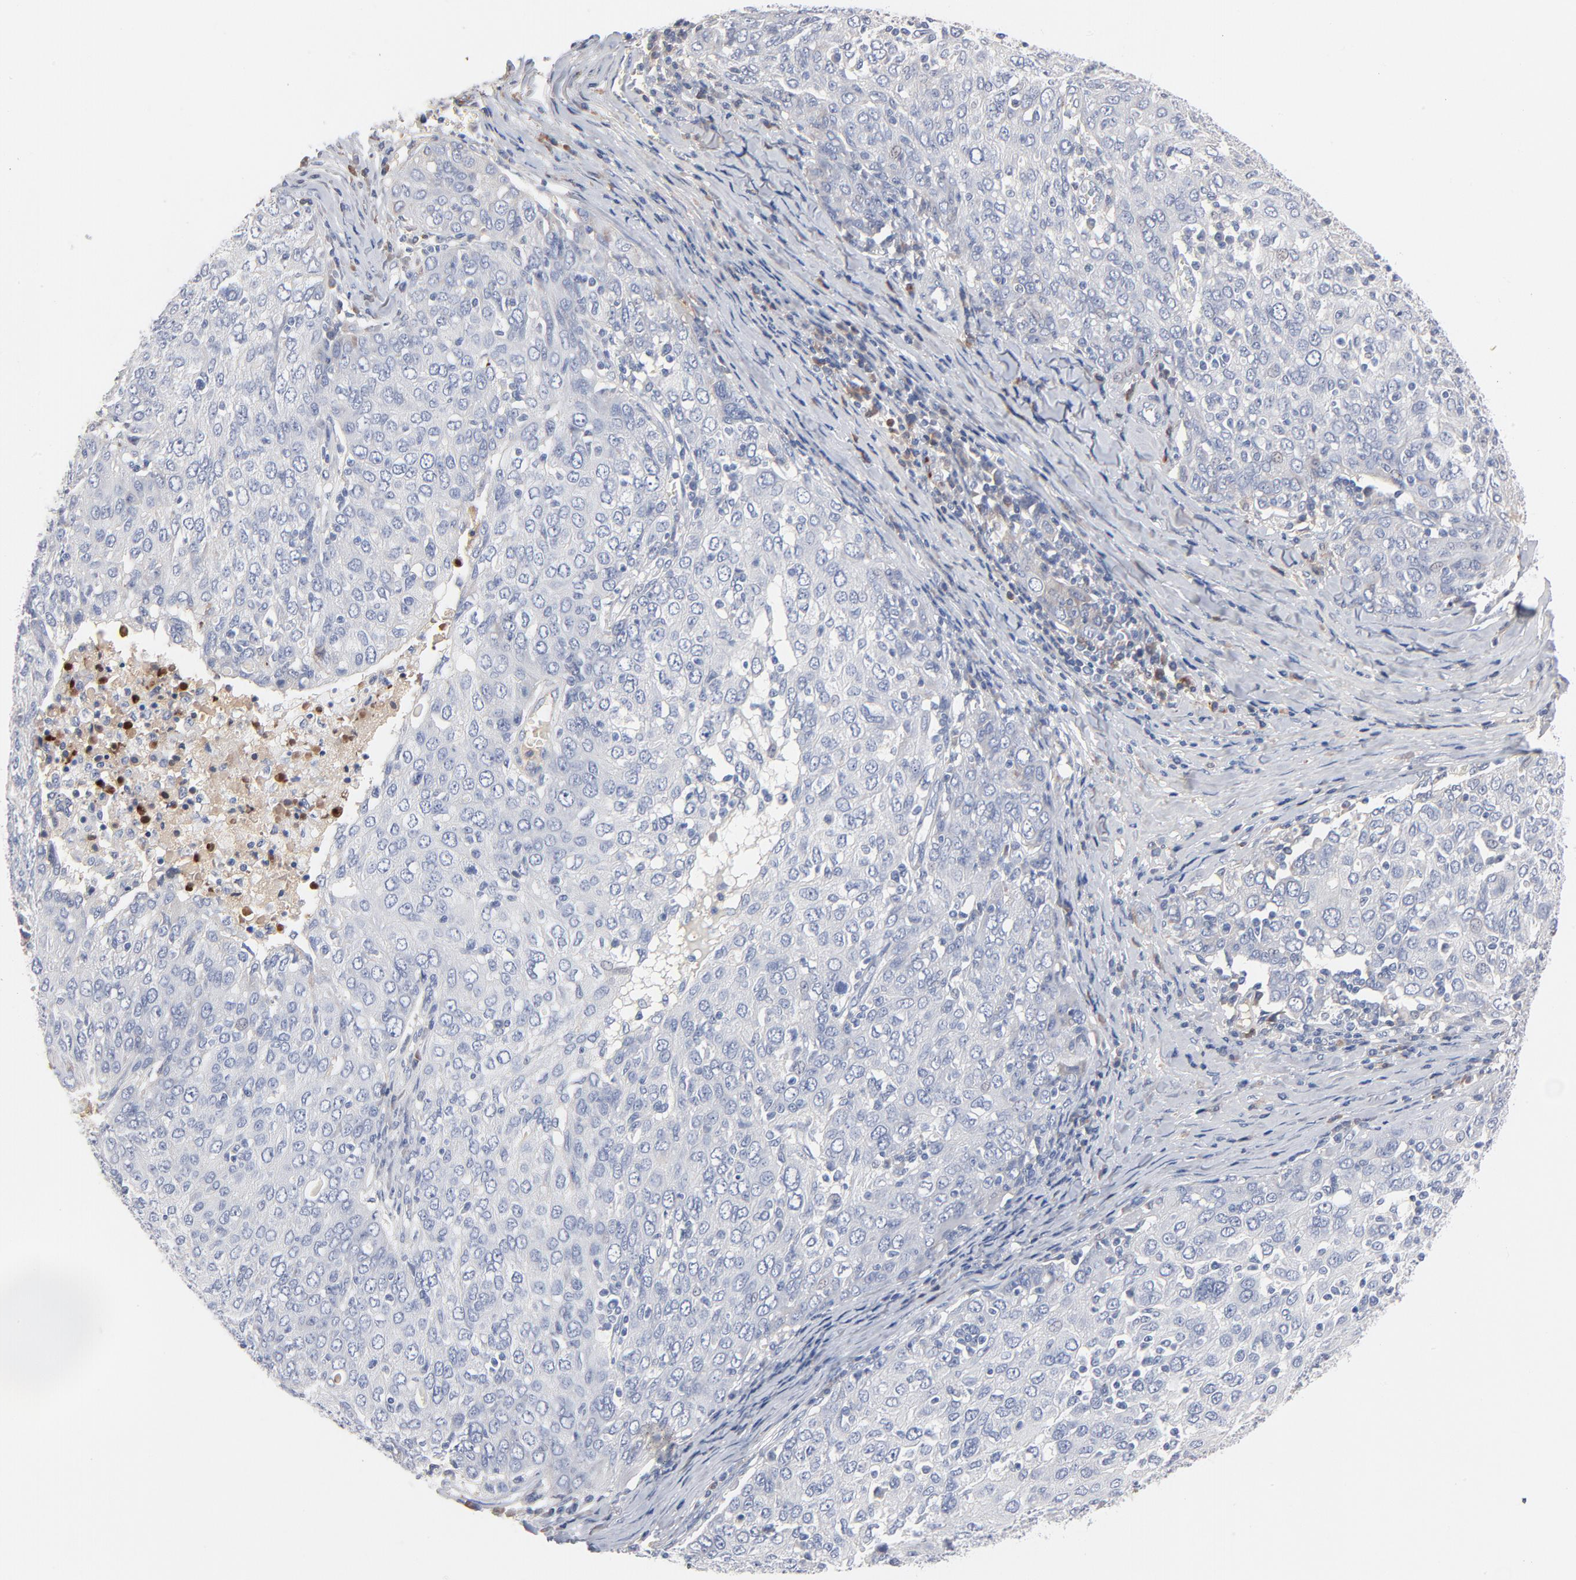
{"staining": {"intensity": "negative", "quantity": "none", "location": "none"}, "tissue": "ovarian cancer", "cell_type": "Tumor cells", "image_type": "cancer", "snomed": [{"axis": "morphology", "description": "Carcinoma, endometroid"}, {"axis": "topography", "description": "Ovary"}], "caption": "Tumor cells are negative for brown protein staining in ovarian endometroid carcinoma.", "gene": "SERPINA4", "patient": {"sex": "female", "age": 50}}